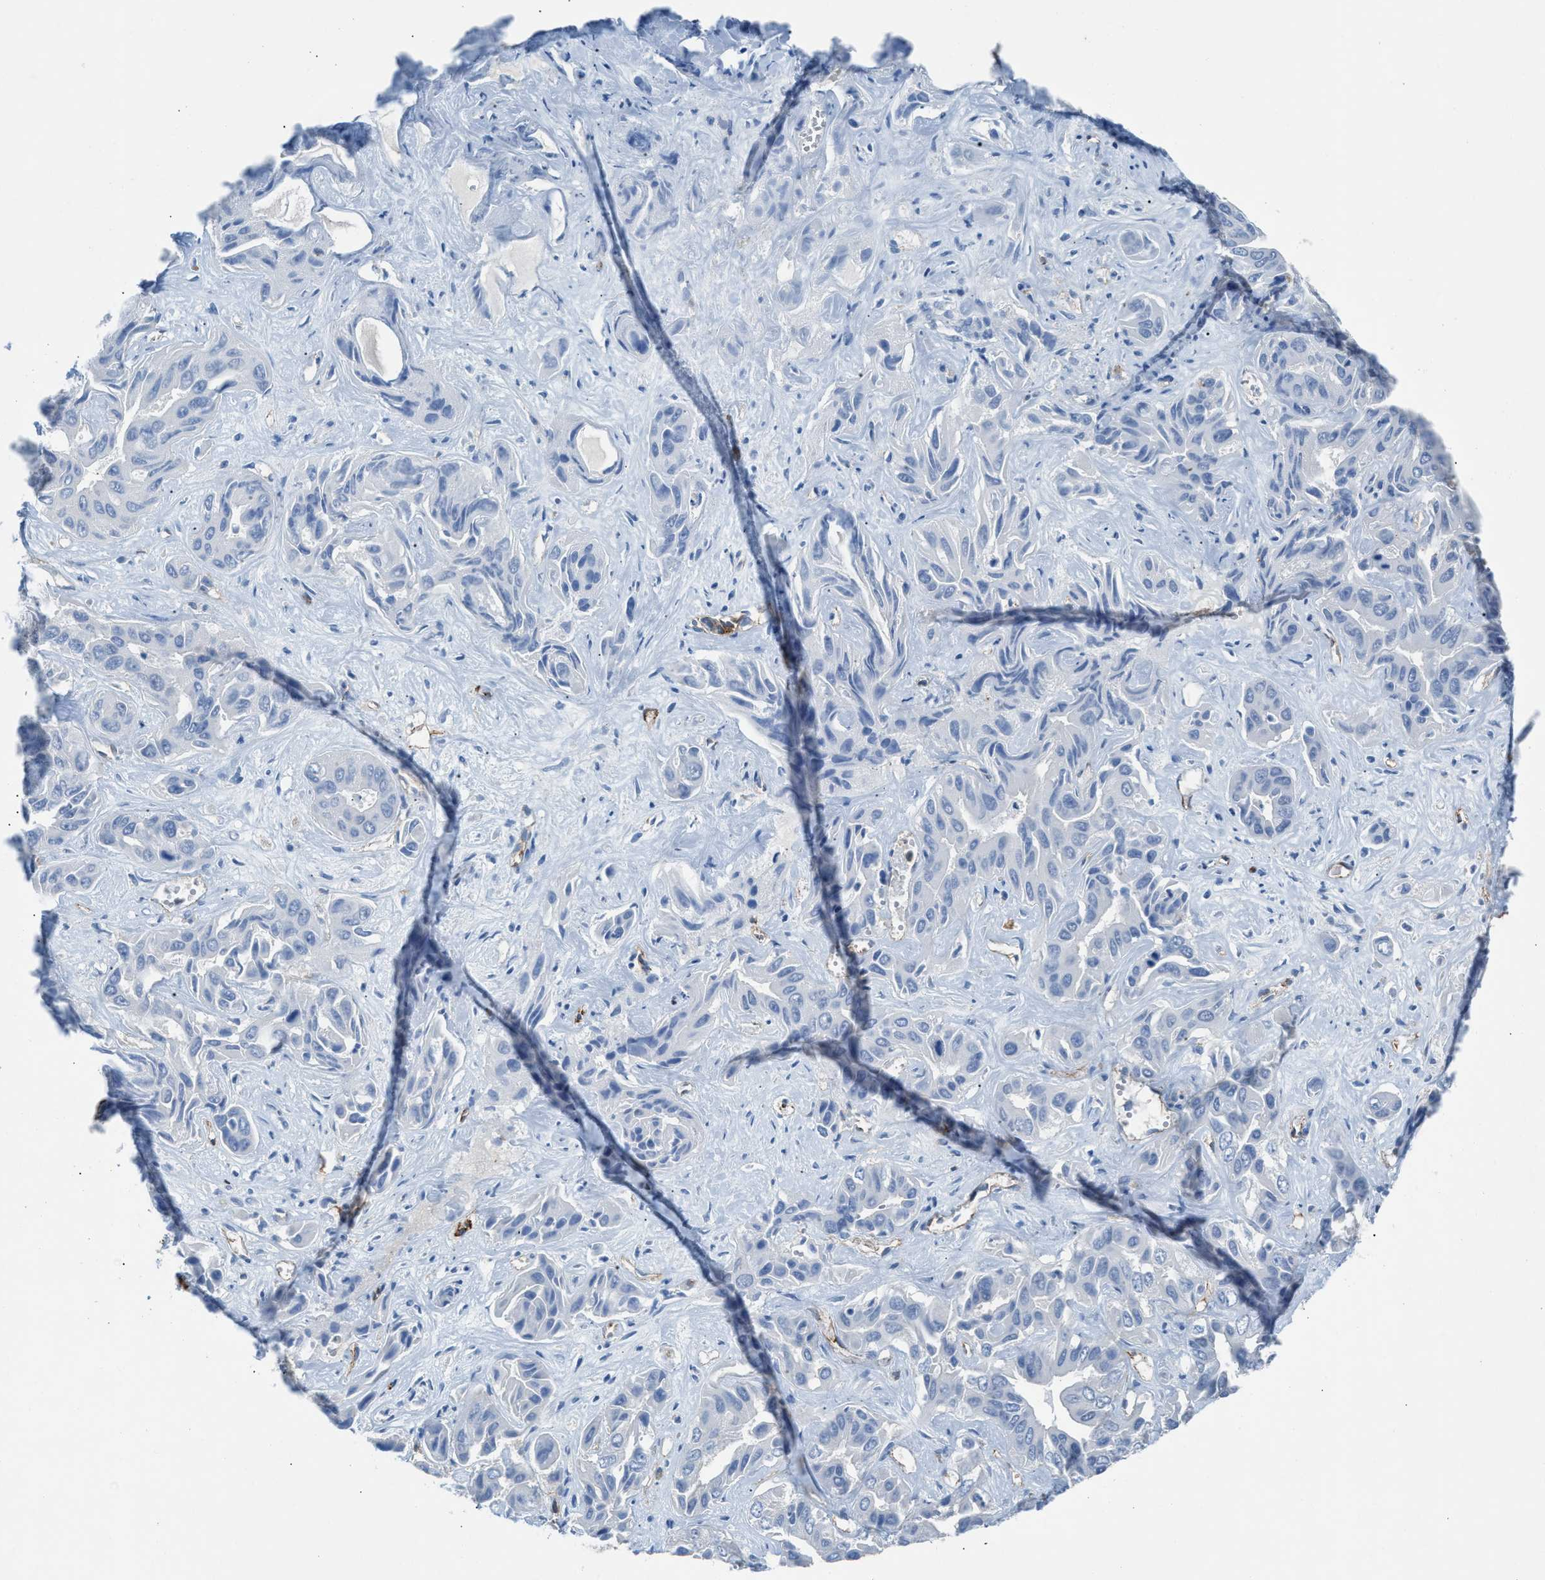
{"staining": {"intensity": "negative", "quantity": "none", "location": "none"}, "tissue": "liver cancer", "cell_type": "Tumor cells", "image_type": "cancer", "snomed": [{"axis": "morphology", "description": "Cholangiocarcinoma"}, {"axis": "topography", "description": "Liver"}], "caption": "The immunohistochemistry micrograph has no significant expression in tumor cells of cholangiocarcinoma (liver) tissue.", "gene": "DYSF", "patient": {"sex": "female", "age": 52}}